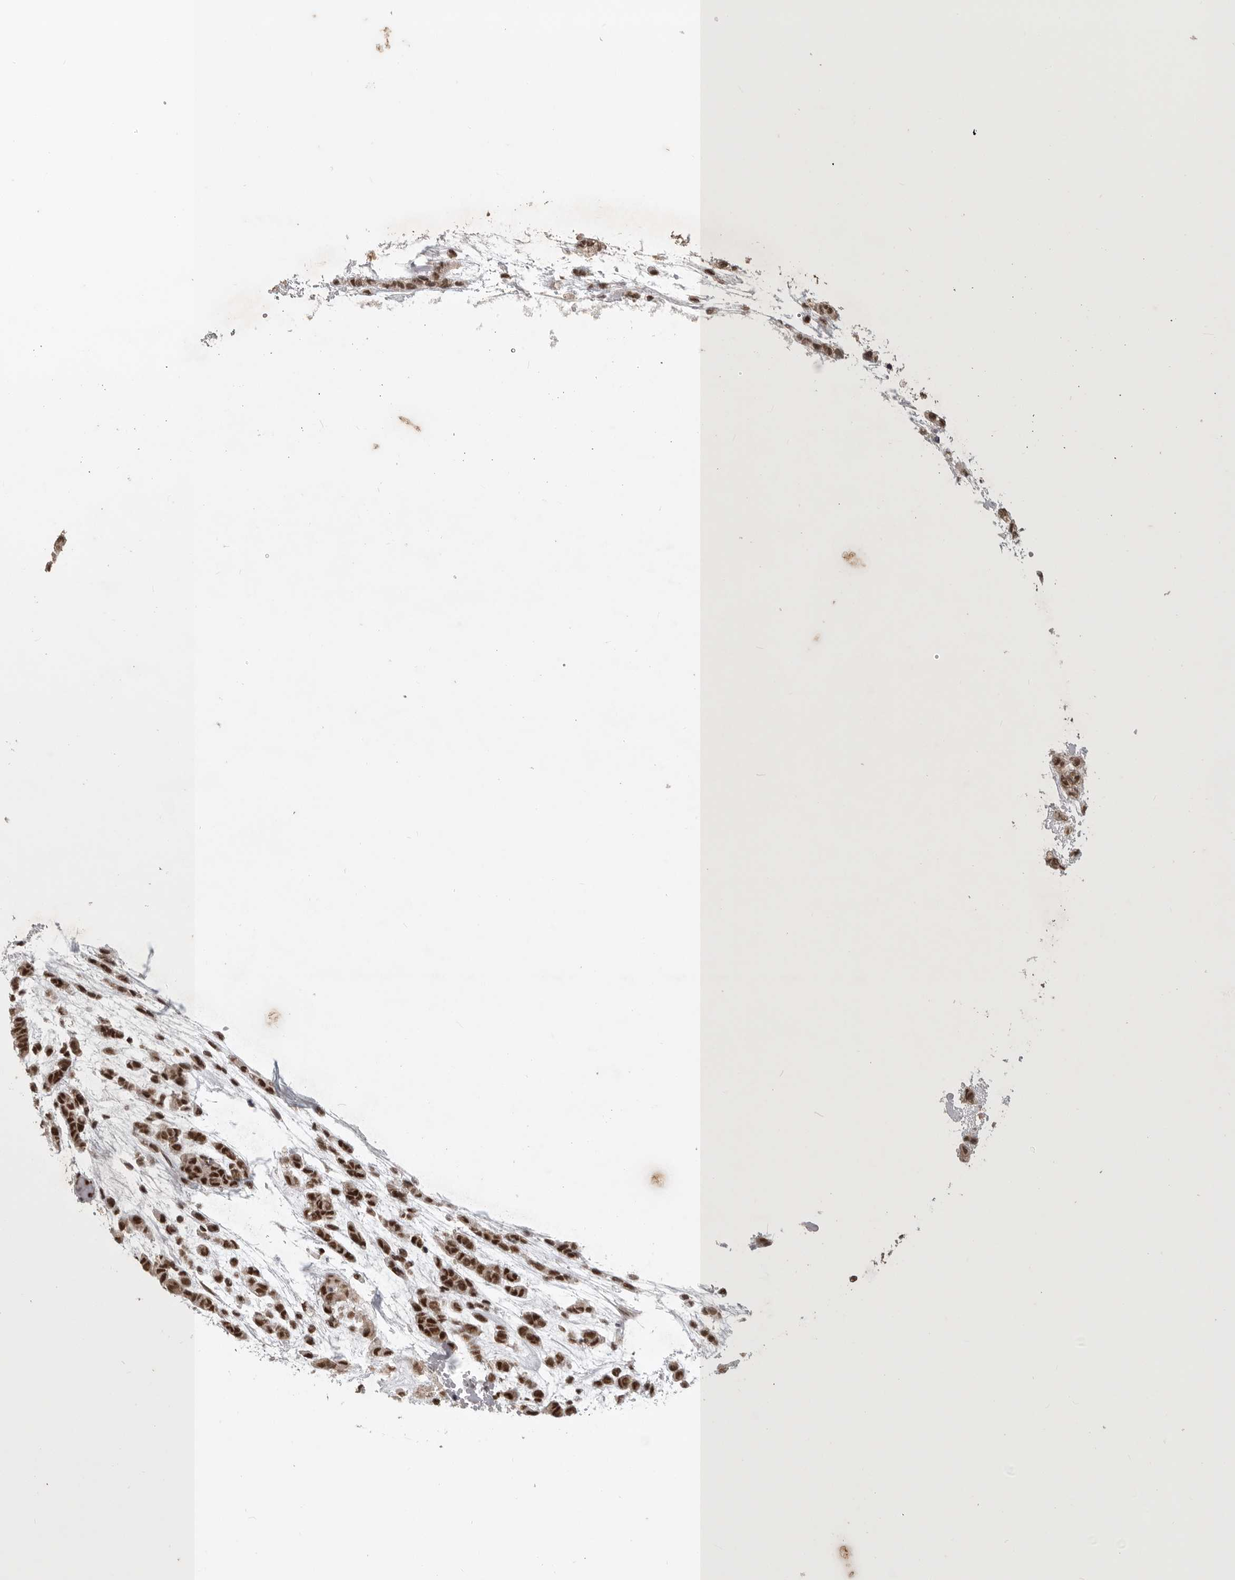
{"staining": {"intensity": "strong", "quantity": ">75%", "location": "nuclear"}, "tissue": "head and neck cancer", "cell_type": "Tumor cells", "image_type": "cancer", "snomed": [{"axis": "morphology", "description": "Adenocarcinoma, NOS"}, {"axis": "morphology", "description": "Adenoma, NOS"}, {"axis": "topography", "description": "Head-Neck"}], "caption": "Head and neck cancer (adenocarcinoma) was stained to show a protein in brown. There is high levels of strong nuclear expression in about >75% of tumor cells. Ihc stains the protein of interest in brown and the nuclei are stained blue.", "gene": "CBLL1", "patient": {"sex": "female", "age": 55}}